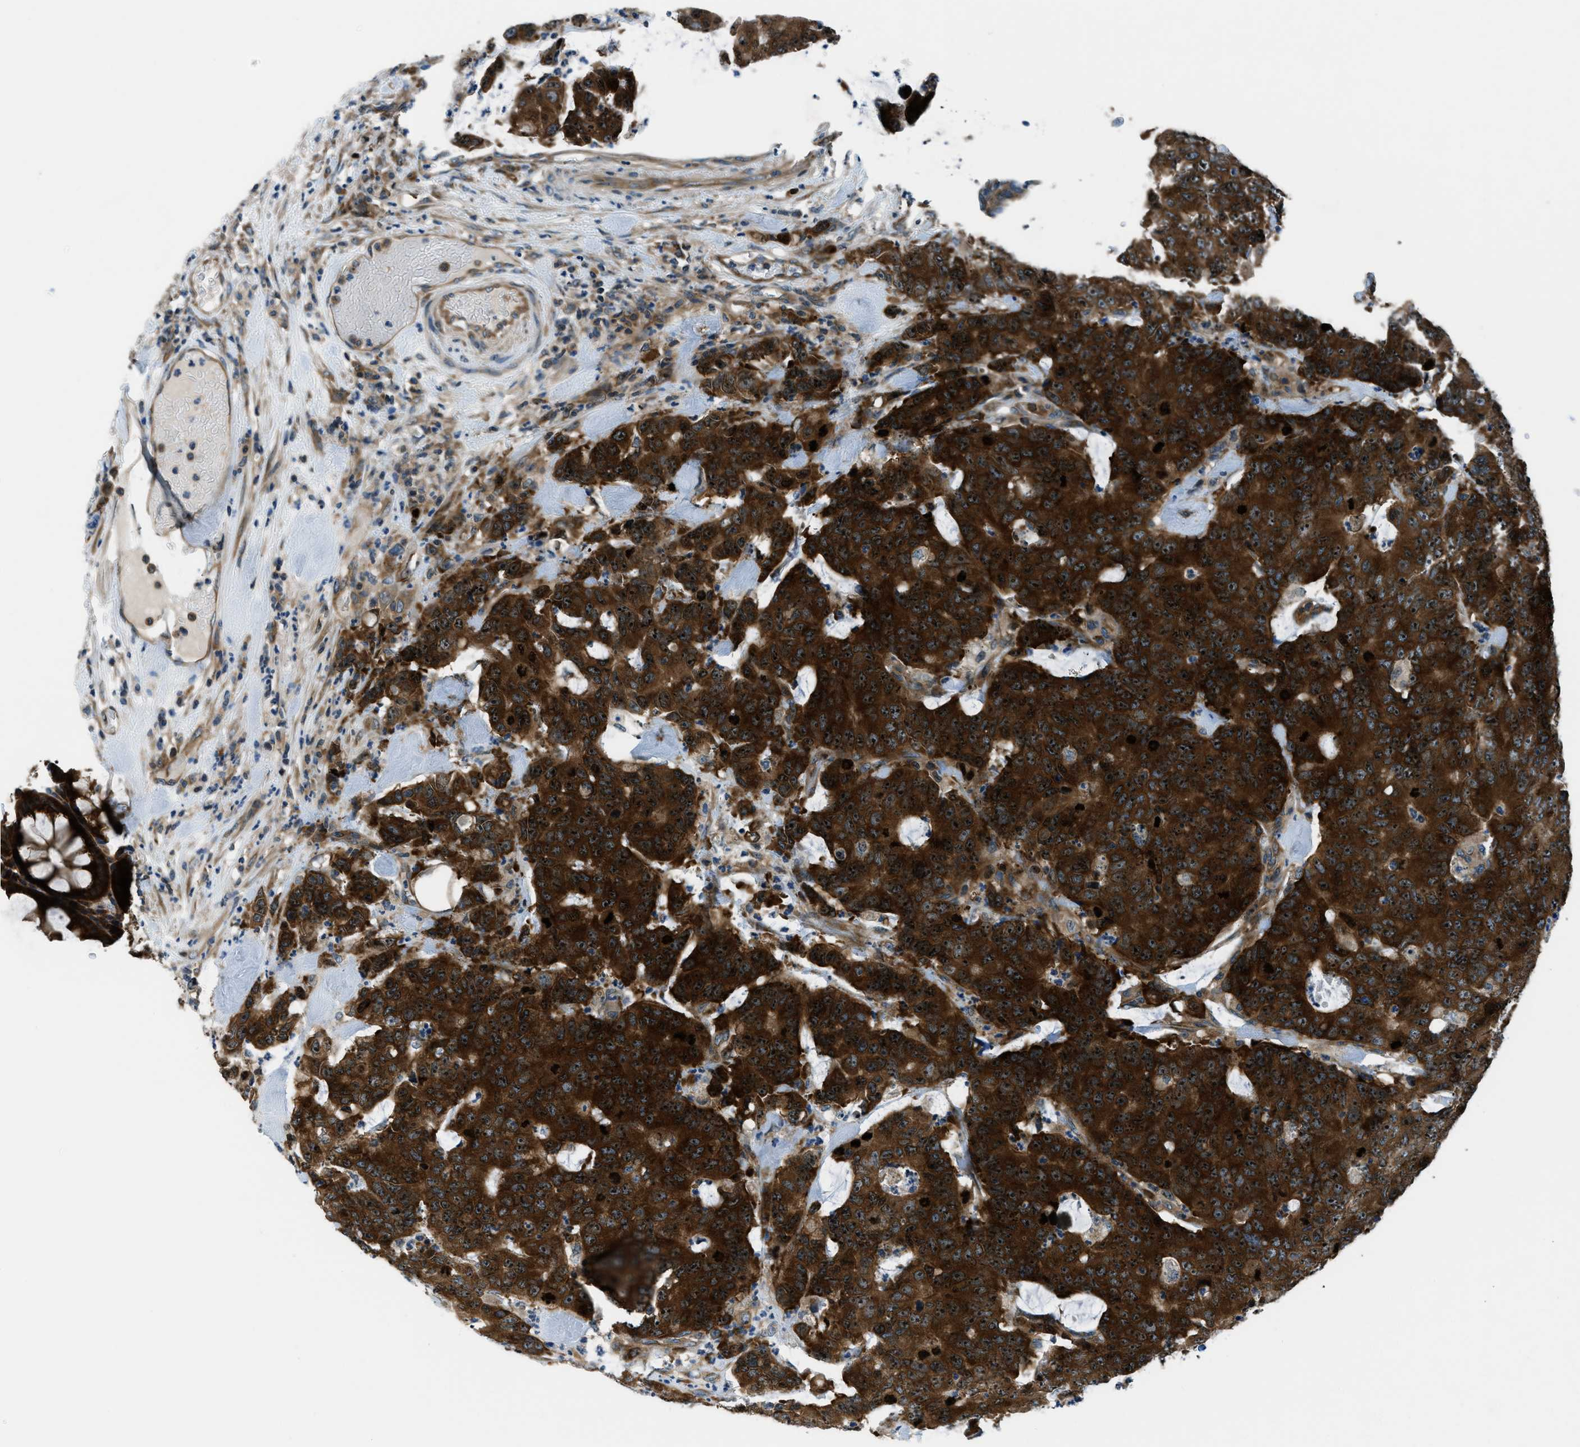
{"staining": {"intensity": "strong", "quantity": ">75%", "location": "cytoplasmic/membranous"}, "tissue": "colorectal cancer", "cell_type": "Tumor cells", "image_type": "cancer", "snomed": [{"axis": "morphology", "description": "Adenocarcinoma, NOS"}, {"axis": "topography", "description": "Colon"}], "caption": "Tumor cells reveal high levels of strong cytoplasmic/membranous staining in approximately >75% of cells in colorectal cancer.", "gene": "ARFGAP2", "patient": {"sex": "female", "age": 86}}